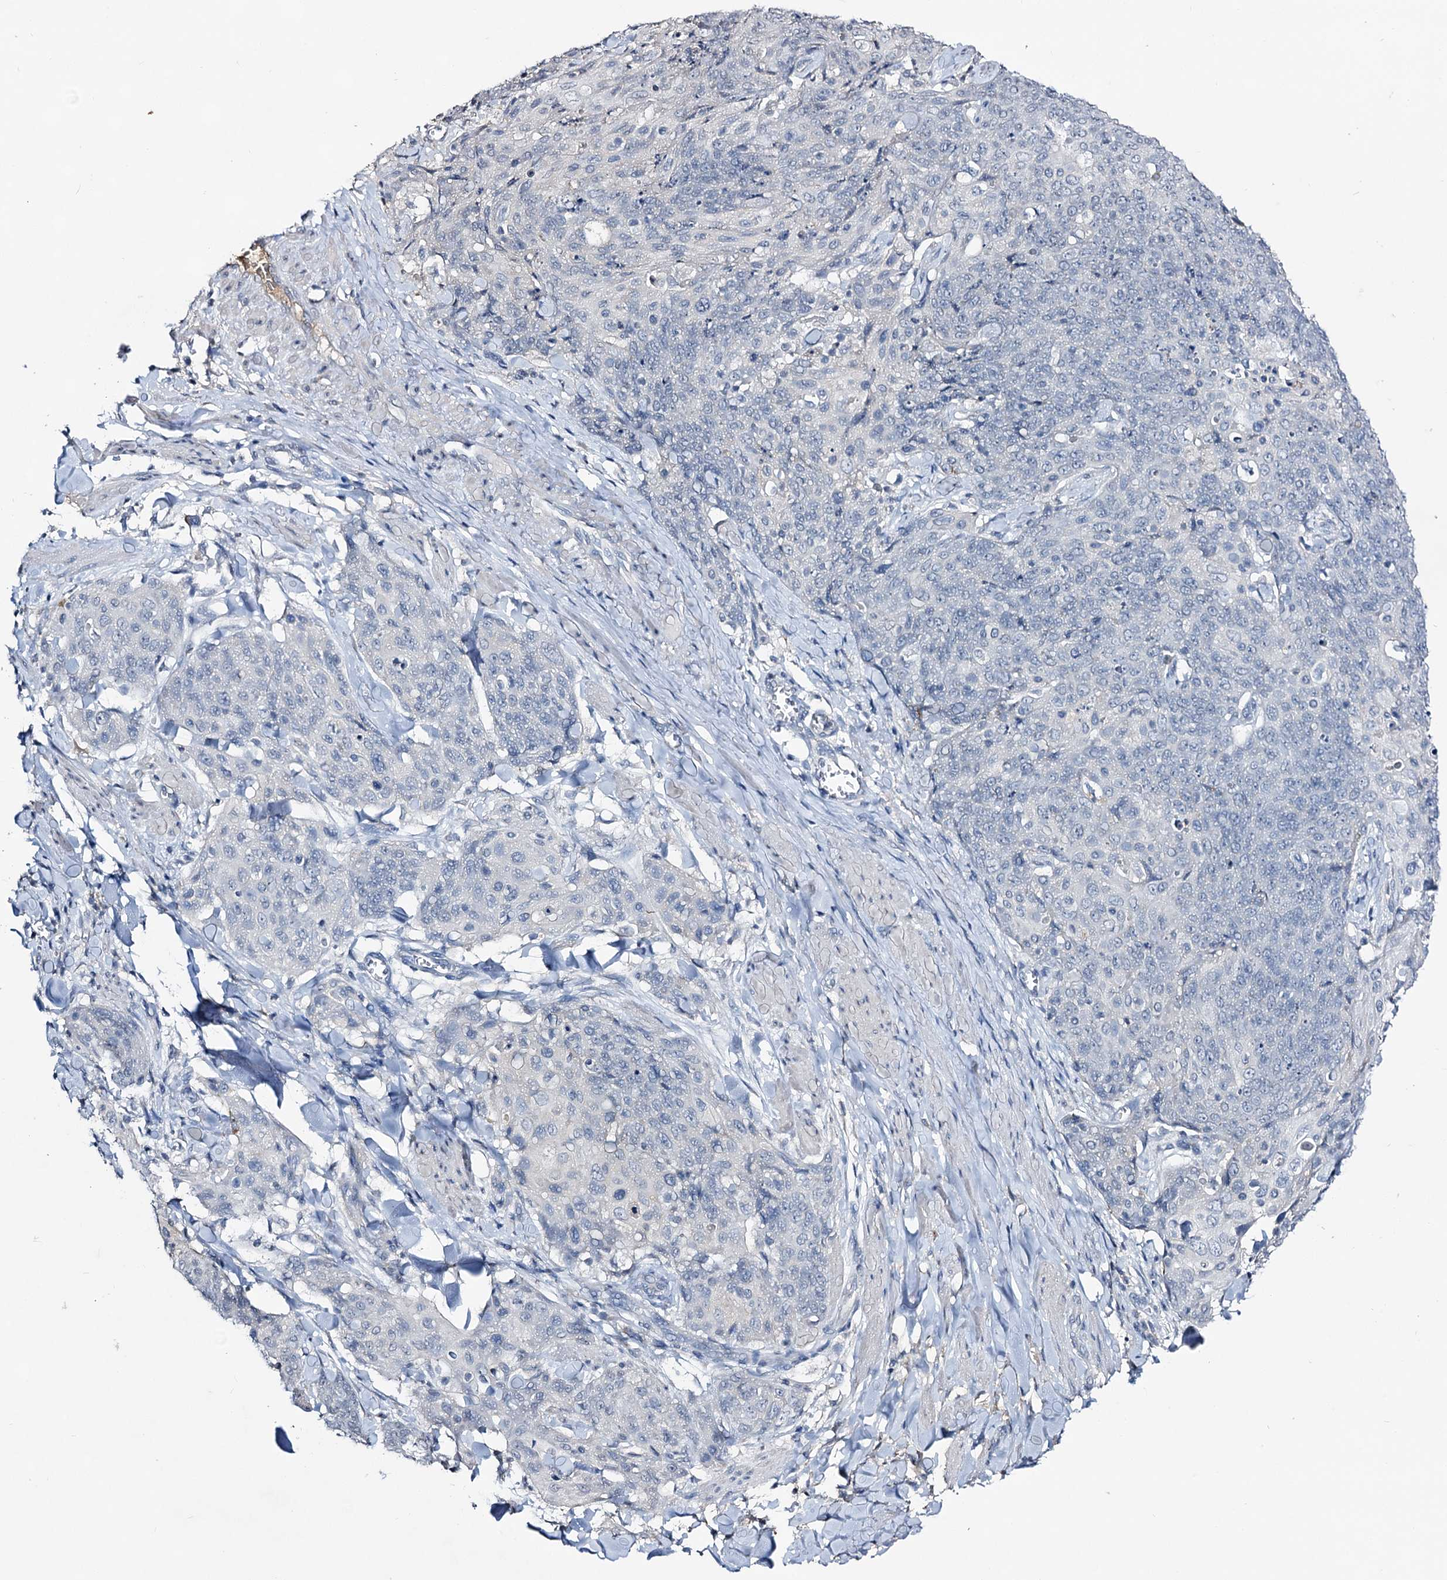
{"staining": {"intensity": "negative", "quantity": "none", "location": "none"}, "tissue": "skin cancer", "cell_type": "Tumor cells", "image_type": "cancer", "snomed": [{"axis": "morphology", "description": "Squamous cell carcinoma, NOS"}, {"axis": "topography", "description": "Skin"}, {"axis": "topography", "description": "Vulva"}], "caption": "Immunohistochemistry histopathology image of squamous cell carcinoma (skin) stained for a protein (brown), which reveals no staining in tumor cells.", "gene": "PLIN1", "patient": {"sex": "female", "age": 85}}